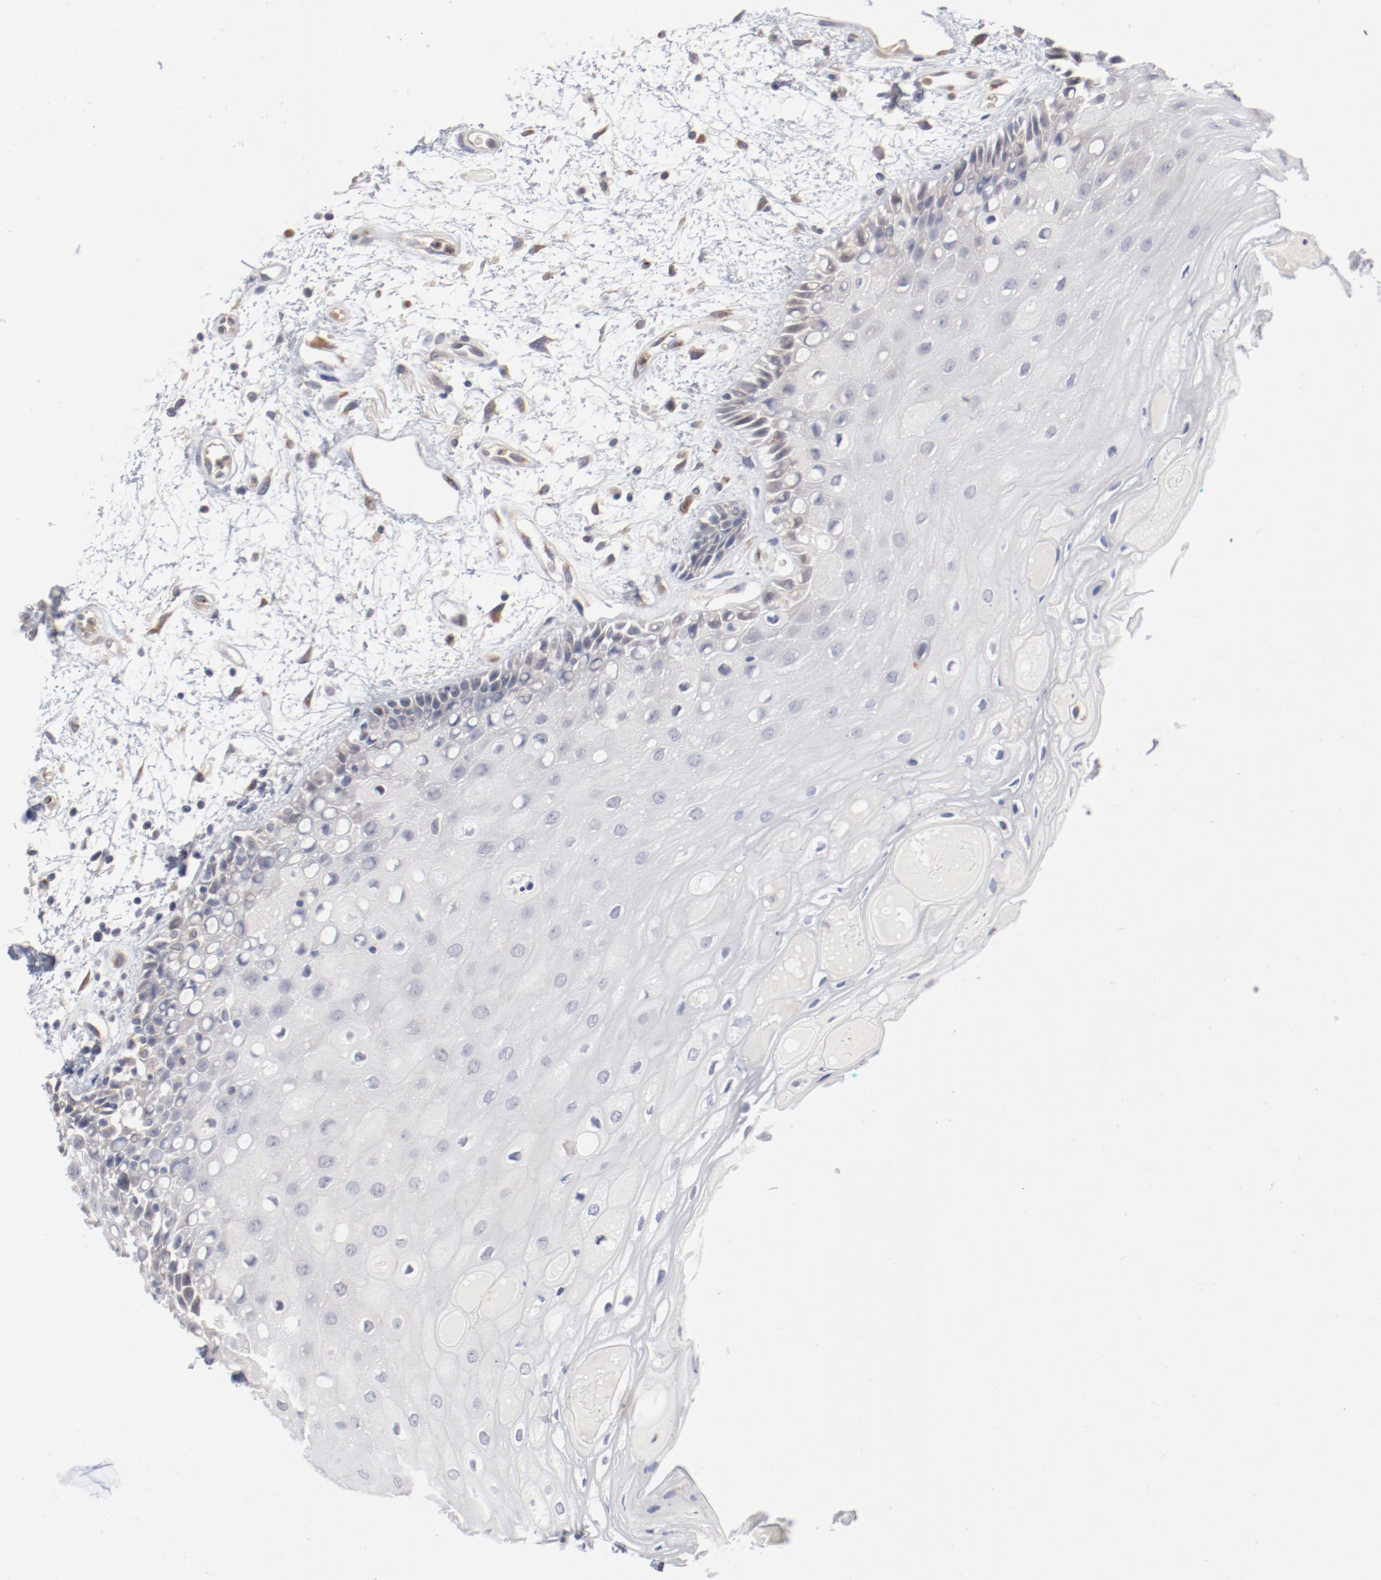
{"staining": {"intensity": "negative", "quantity": "none", "location": "none"}, "tissue": "oral mucosa", "cell_type": "Squamous epithelial cells", "image_type": "normal", "snomed": [{"axis": "morphology", "description": "Normal tissue, NOS"}, {"axis": "morphology", "description": "Squamous cell carcinoma, NOS"}, {"axis": "topography", "description": "Skeletal muscle"}, {"axis": "topography", "description": "Oral tissue"}, {"axis": "topography", "description": "Head-Neck"}], "caption": "This is an immunohistochemistry (IHC) histopathology image of normal oral mucosa. There is no positivity in squamous epithelial cells.", "gene": "AK7", "patient": {"sex": "female", "age": 84}}